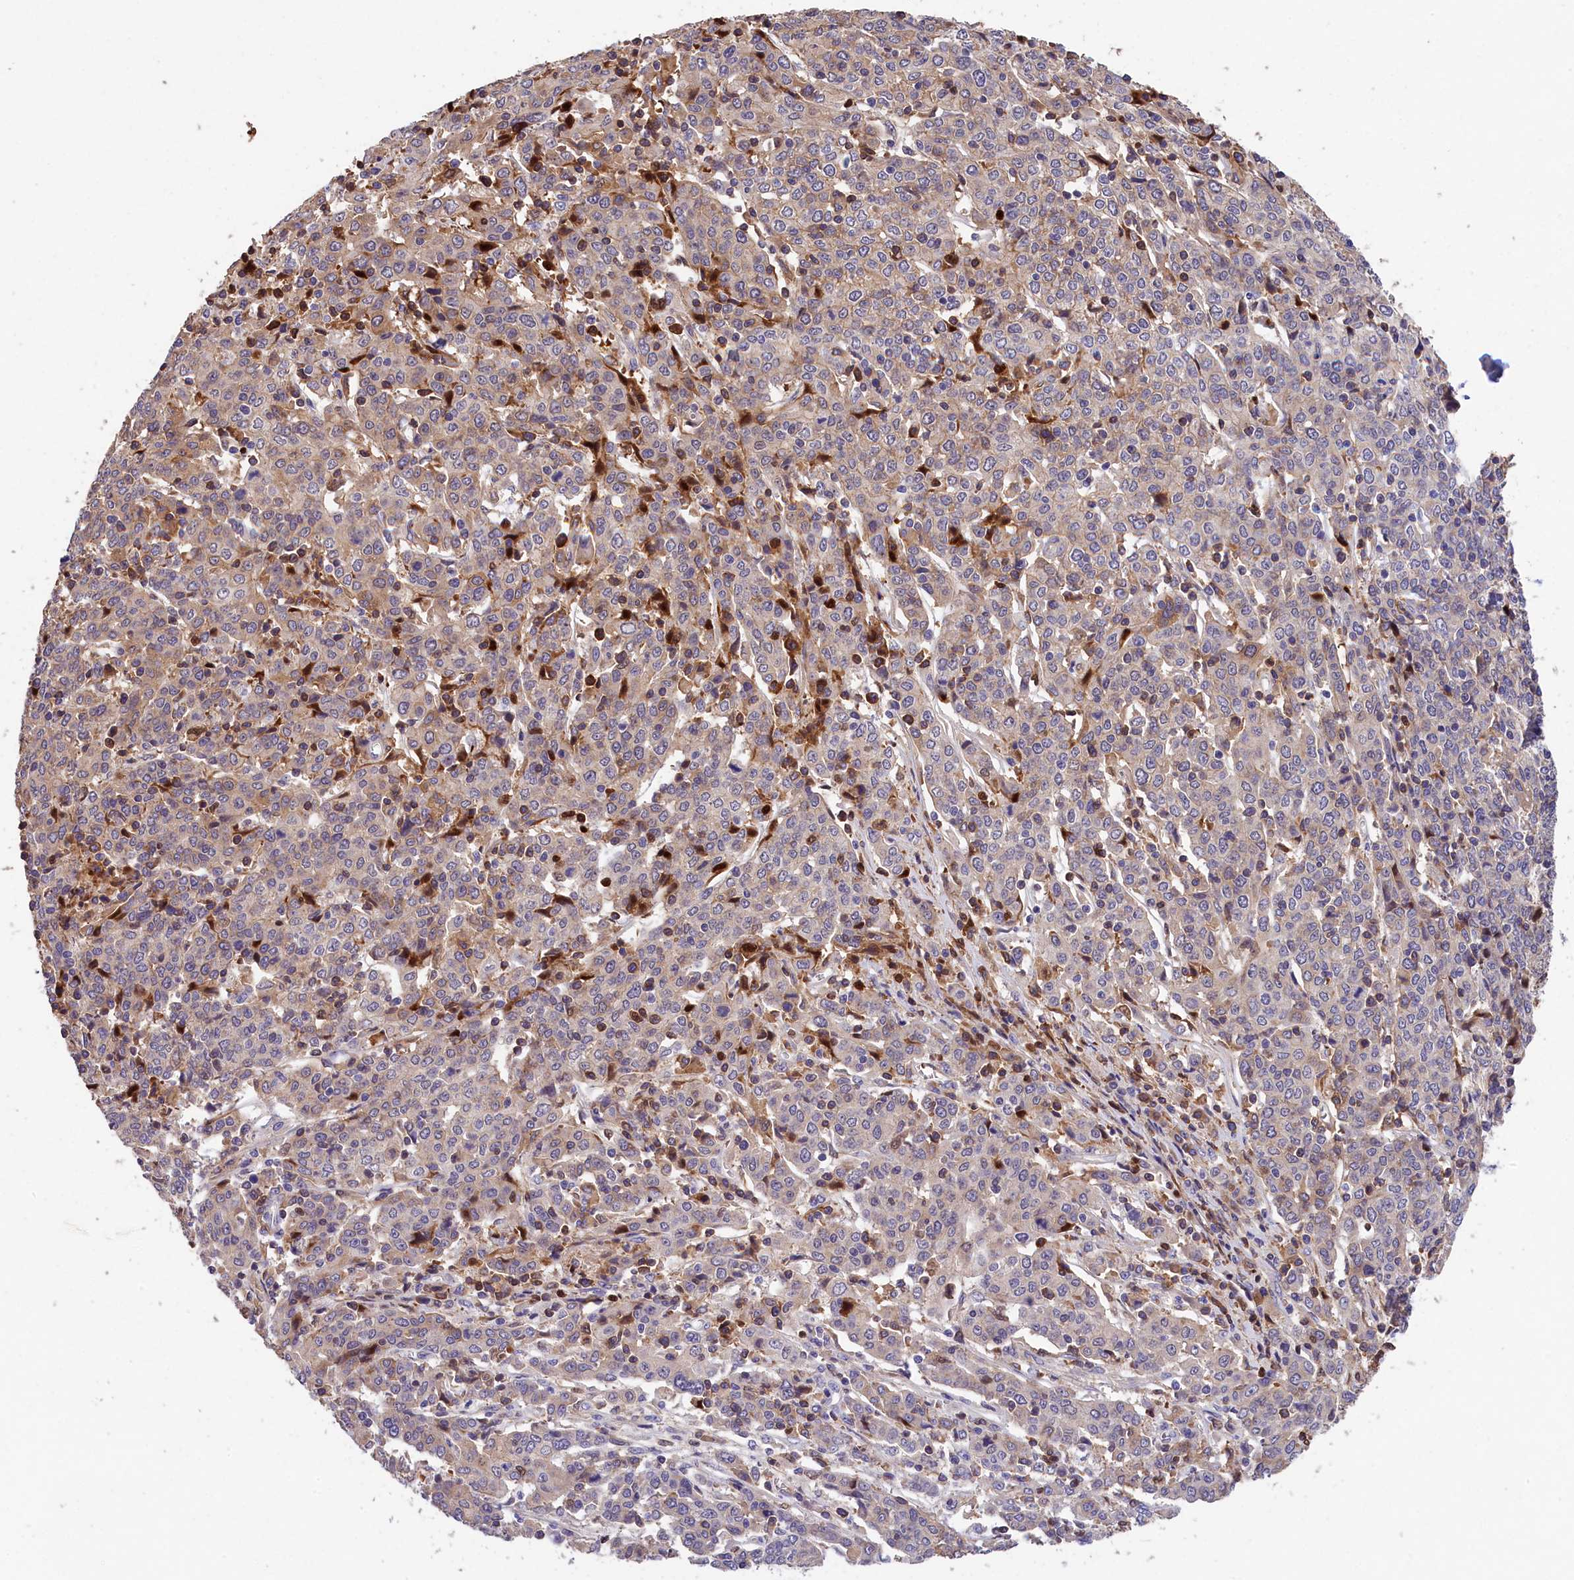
{"staining": {"intensity": "weak", "quantity": "25%-75%", "location": "cytoplasmic/membranous"}, "tissue": "cervical cancer", "cell_type": "Tumor cells", "image_type": "cancer", "snomed": [{"axis": "morphology", "description": "Squamous cell carcinoma, NOS"}, {"axis": "topography", "description": "Cervix"}], "caption": "Brown immunohistochemical staining in cervical cancer (squamous cell carcinoma) shows weak cytoplasmic/membranous expression in about 25%-75% of tumor cells.", "gene": "PHAF1", "patient": {"sex": "female", "age": 67}}